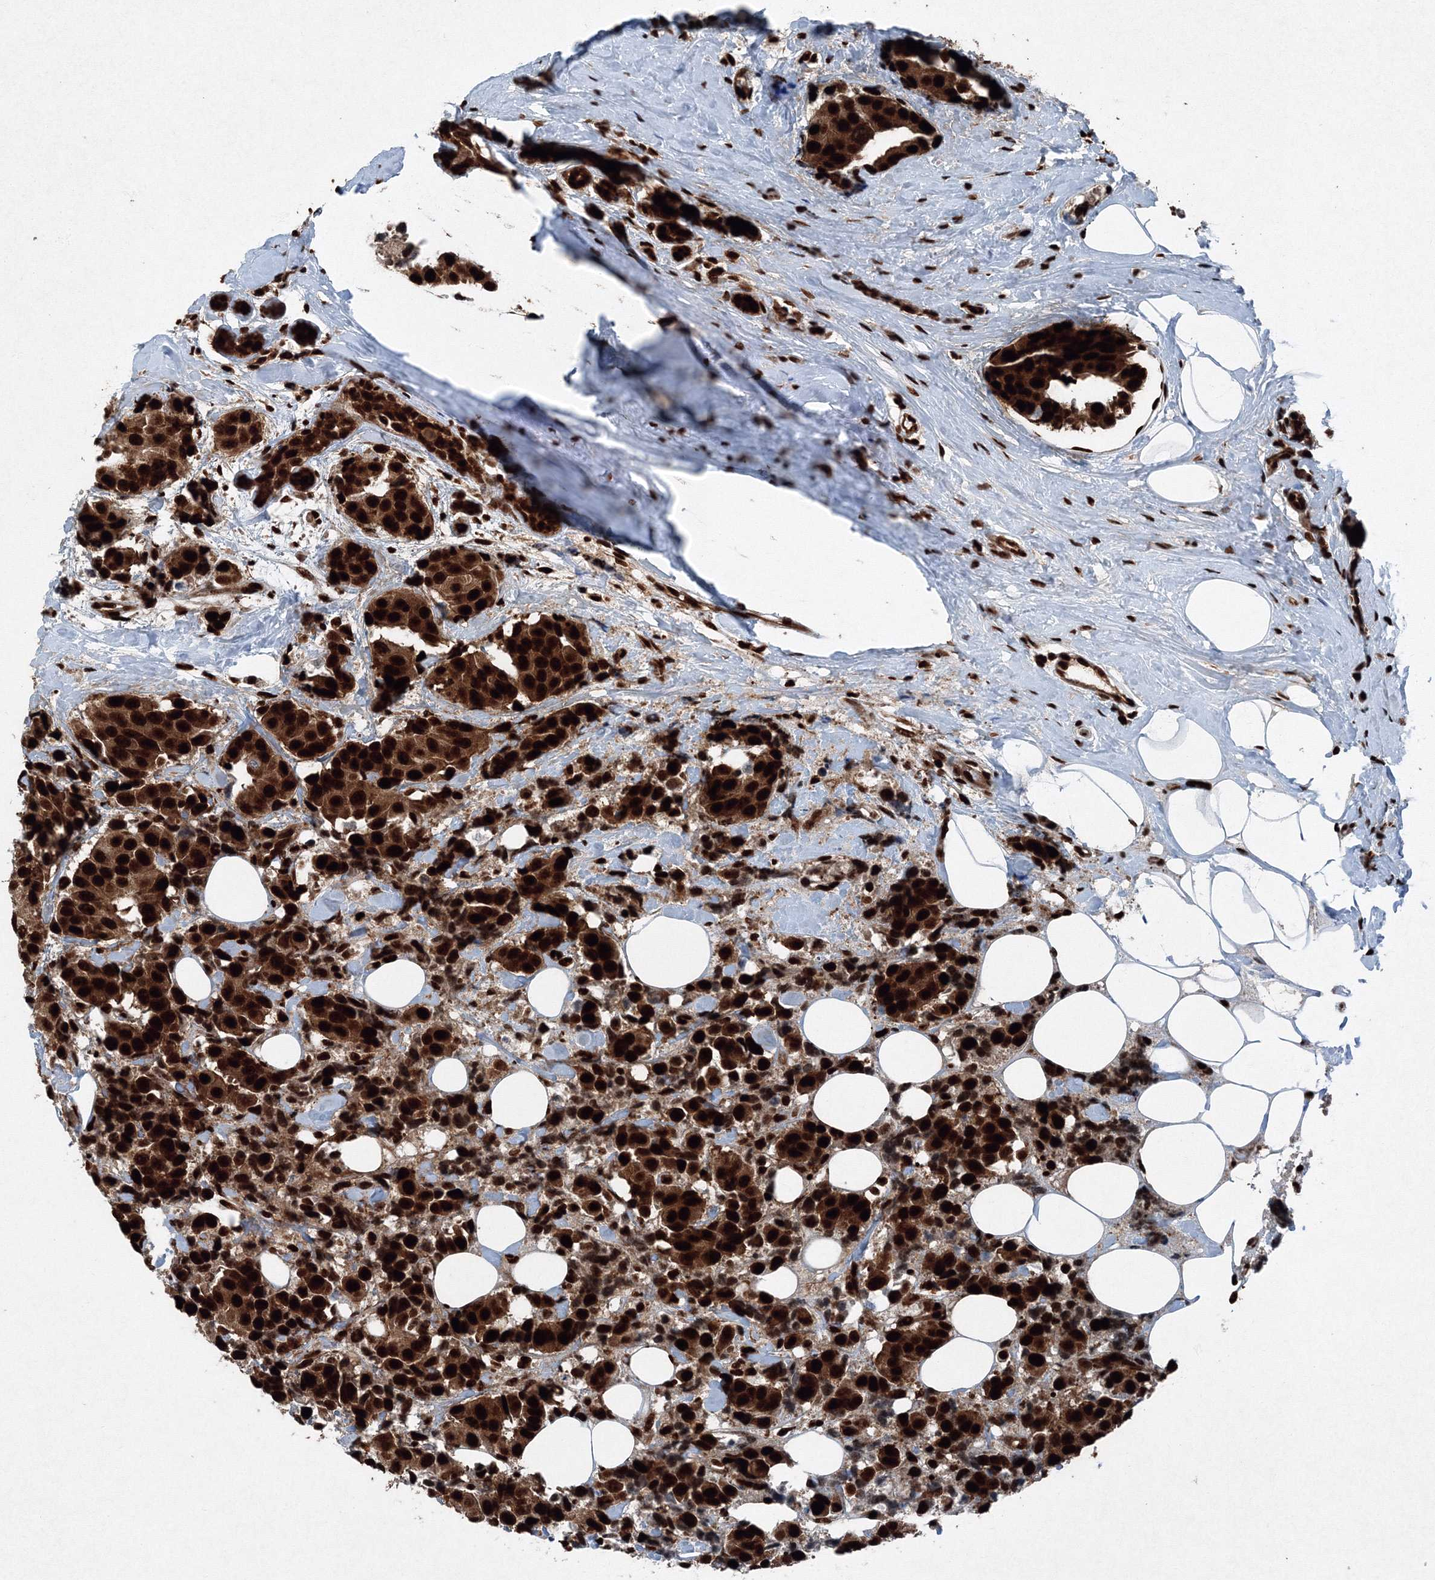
{"staining": {"intensity": "strong", "quantity": ">75%", "location": "cytoplasmic/membranous,nuclear"}, "tissue": "breast cancer", "cell_type": "Tumor cells", "image_type": "cancer", "snomed": [{"axis": "morphology", "description": "Normal tissue, NOS"}, {"axis": "morphology", "description": "Duct carcinoma"}, {"axis": "topography", "description": "Breast"}], "caption": "Tumor cells demonstrate high levels of strong cytoplasmic/membranous and nuclear expression in approximately >75% of cells in human breast cancer.", "gene": "SNRPC", "patient": {"sex": "female", "age": 39}}